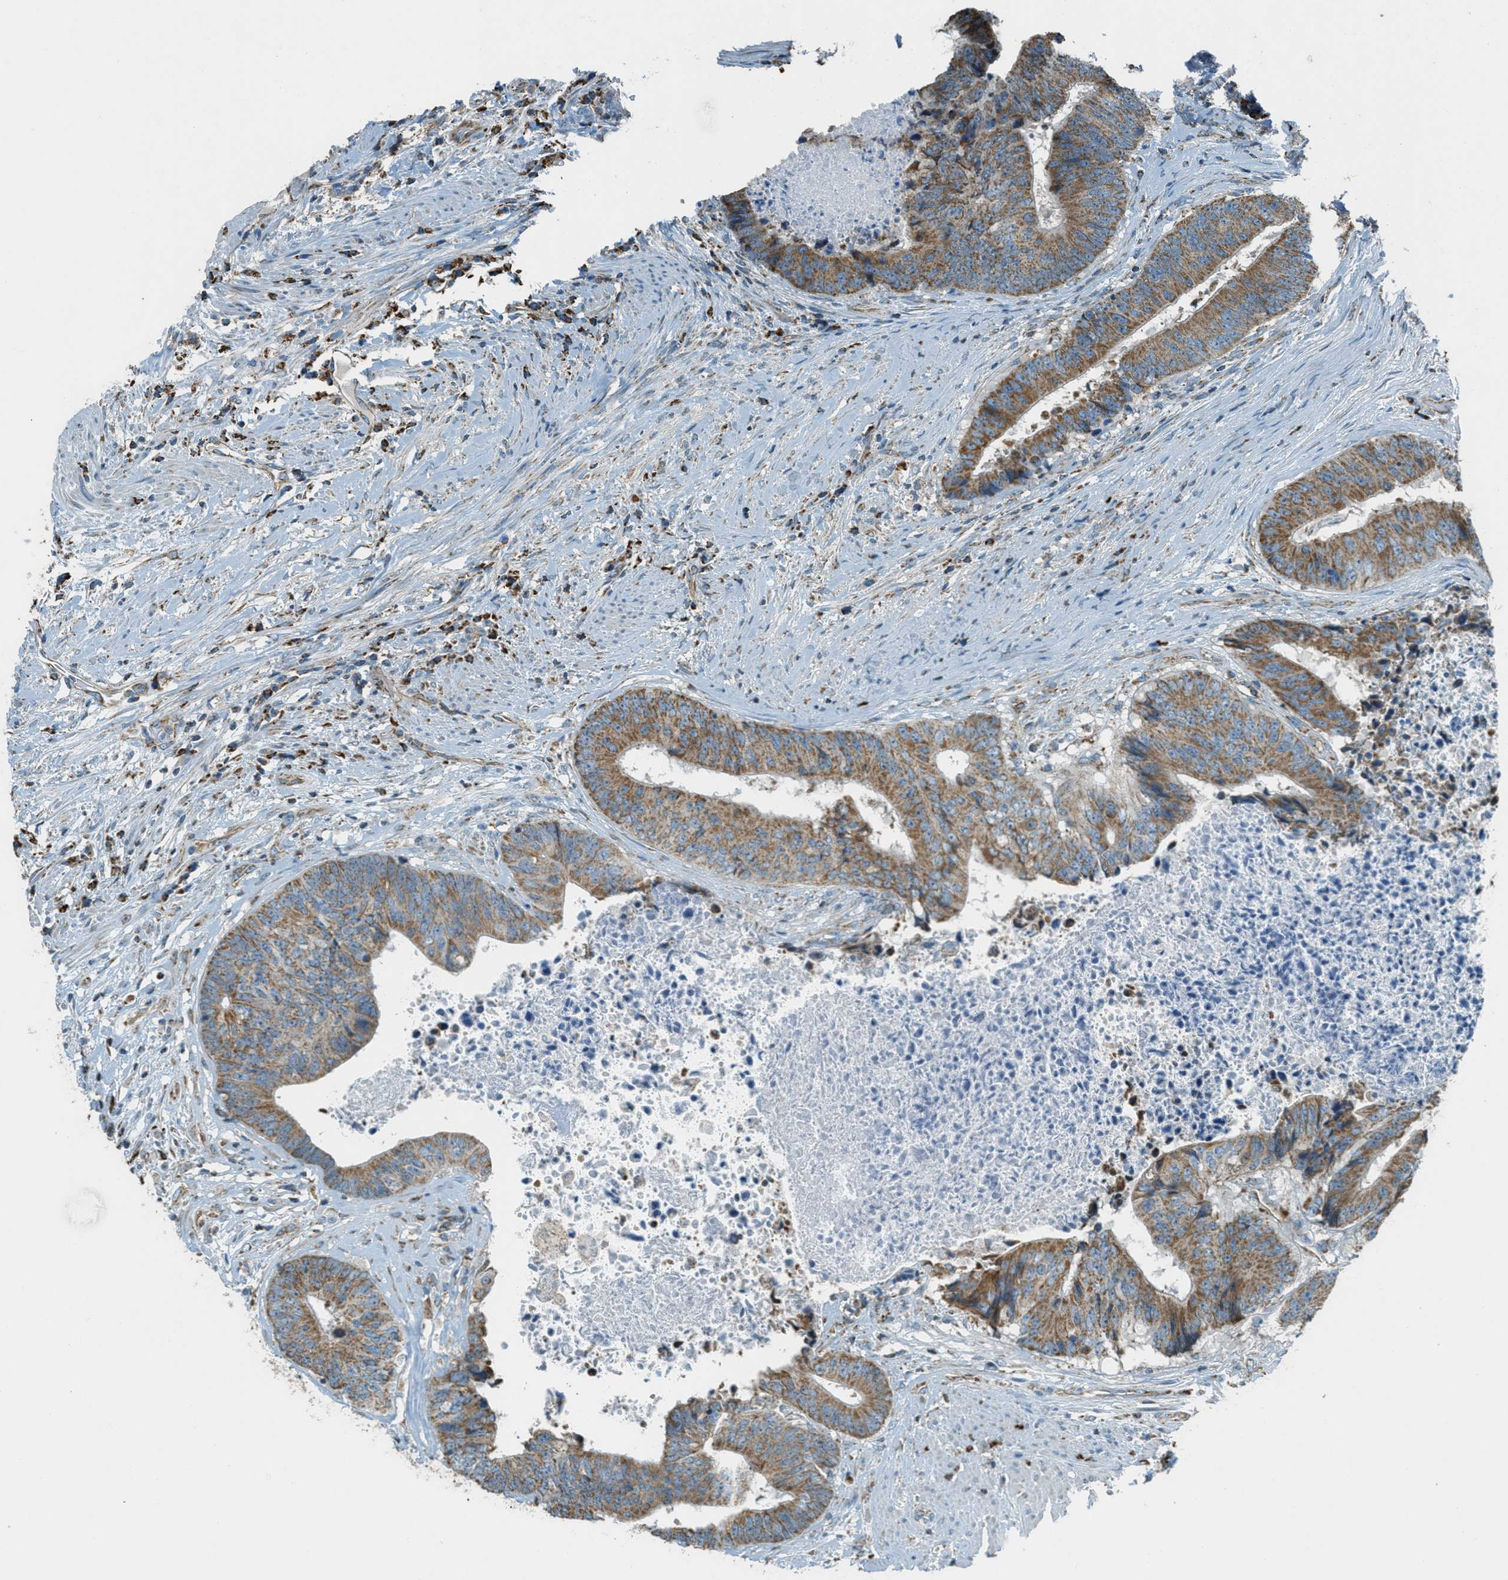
{"staining": {"intensity": "moderate", "quantity": ">75%", "location": "cytoplasmic/membranous"}, "tissue": "colorectal cancer", "cell_type": "Tumor cells", "image_type": "cancer", "snomed": [{"axis": "morphology", "description": "Adenocarcinoma, NOS"}, {"axis": "topography", "description": "Rectum"}], "caption": "The immunohistochemical stain labels moderate cytoplasmic/membranous staining in tumor cells of adenocarcinoma (colorectal) tissue.", "gene": "CHST15", "patient": {"sex": "male", "age": 72}}